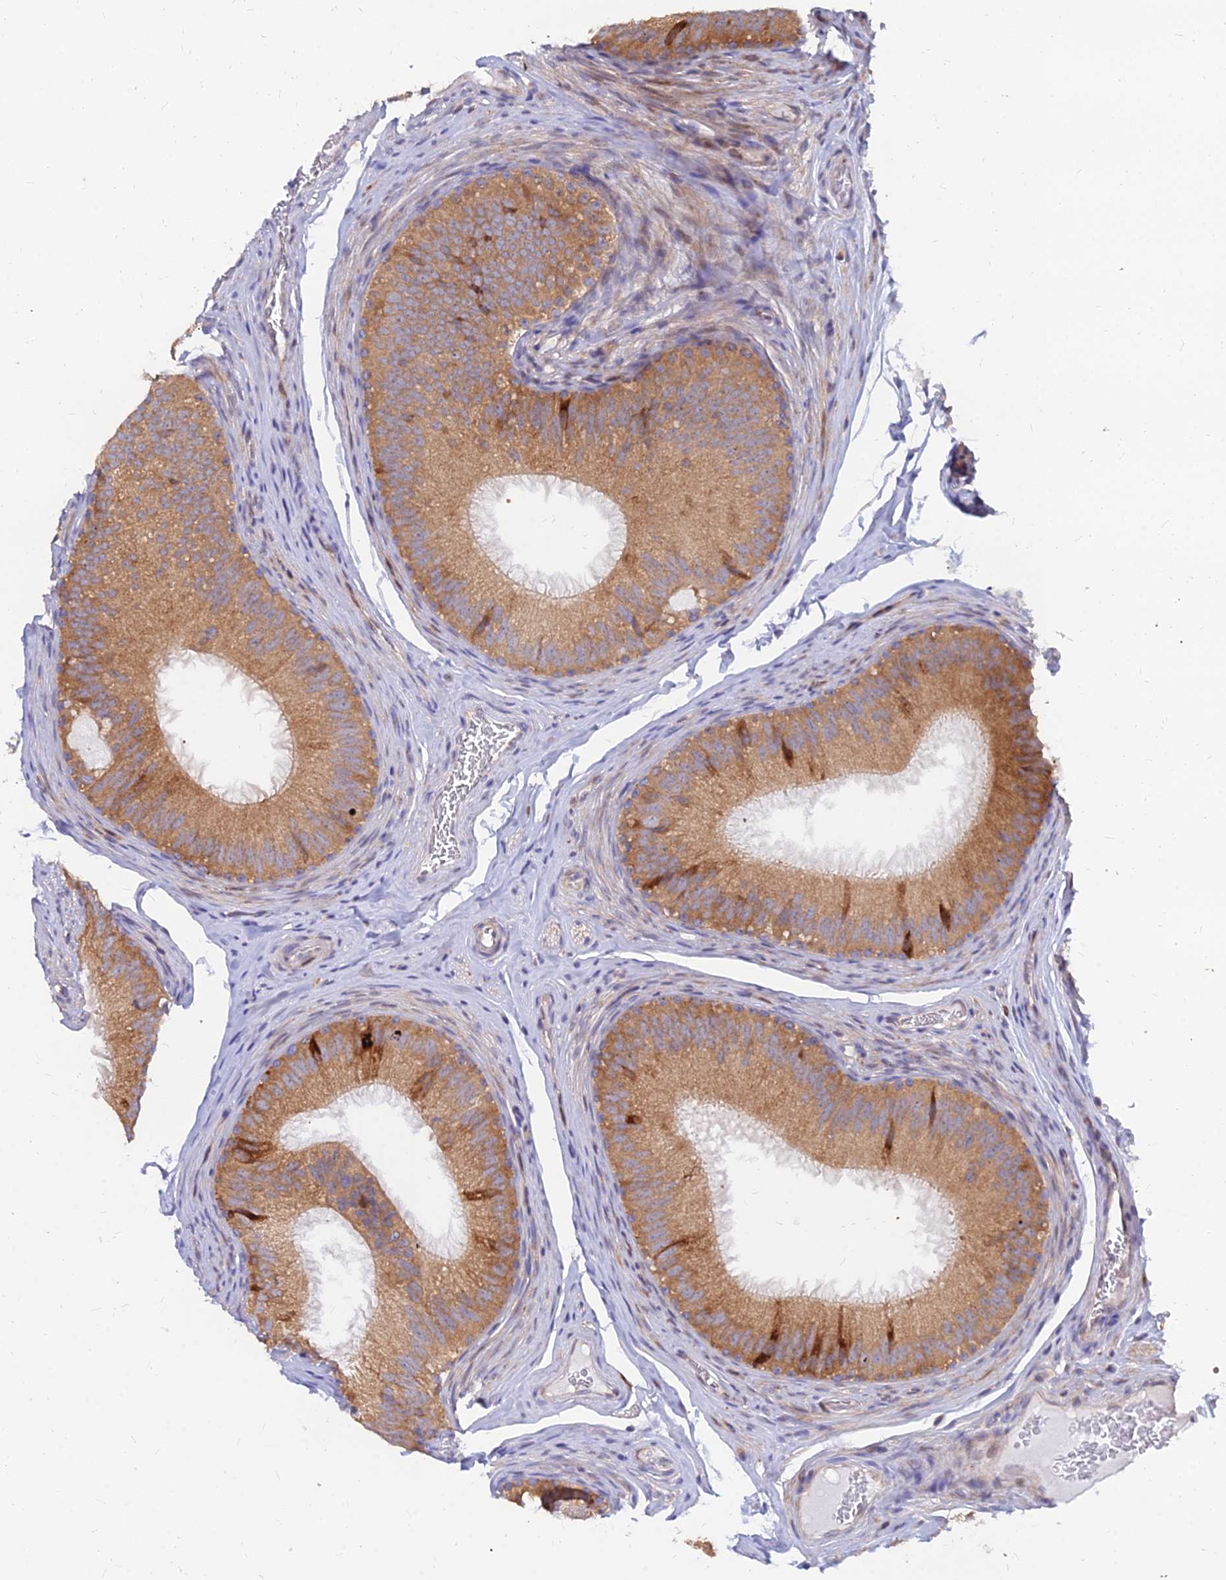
{"staining": {"intensity": "moderate", "quantity": ">75%", "location": "cytoplasmic/membranous"}, "tissue": "epididymis", "cell_type": "Glandular cells", "image_type": "normal", "snomed": [{"axis": "morphology", "description": "Normal tissue, NOS"}, {"axis": "topography", "description": "Epididymis"}], "caption": "The micrograph displays a brown stain indicating the presence of a protein in the cytoplasmic/membranous of glandular cells in epididymis. (IHC, brightfield microscopy, high magnification).", "gene": "CCT6A", "patient": {"sex": "male", "age": 34}}